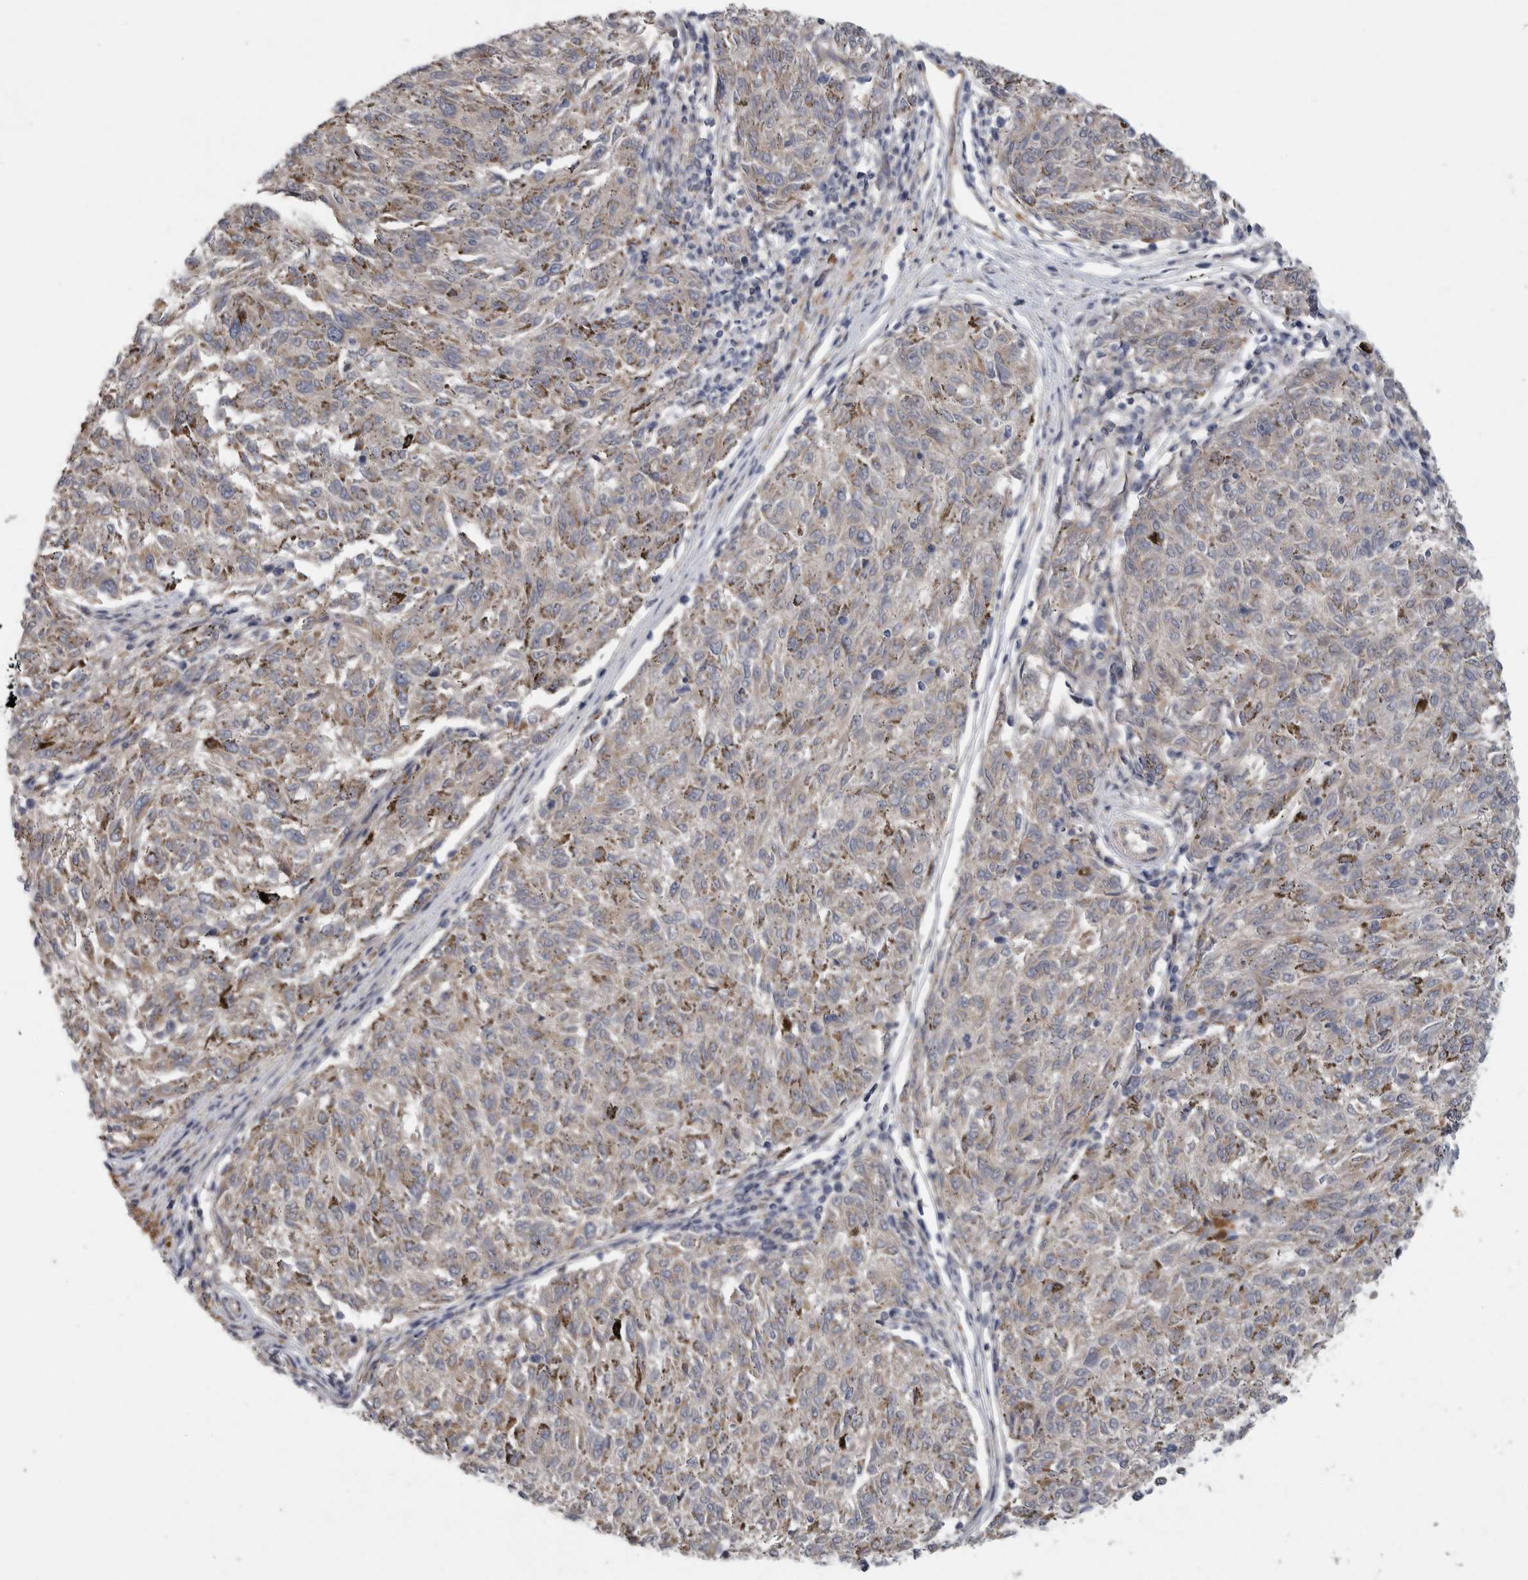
{"staining": {"intensity": "negative", "quantity": "none", "location": "none"}, "tissue": "melanoma", "cell_type": "Tumor cells", "image_type": "cancer", "snomed": [{"axis": "morphology", "description": "Malignant melanoma, NOS"}, {"axis": "topography", "description": "Skin"}], "caption": "Tumor cells are negative for brown protein staining in malignant melanoma.", "gene": "FBXO43", "patient": {"sex": "female", "age": 72}}